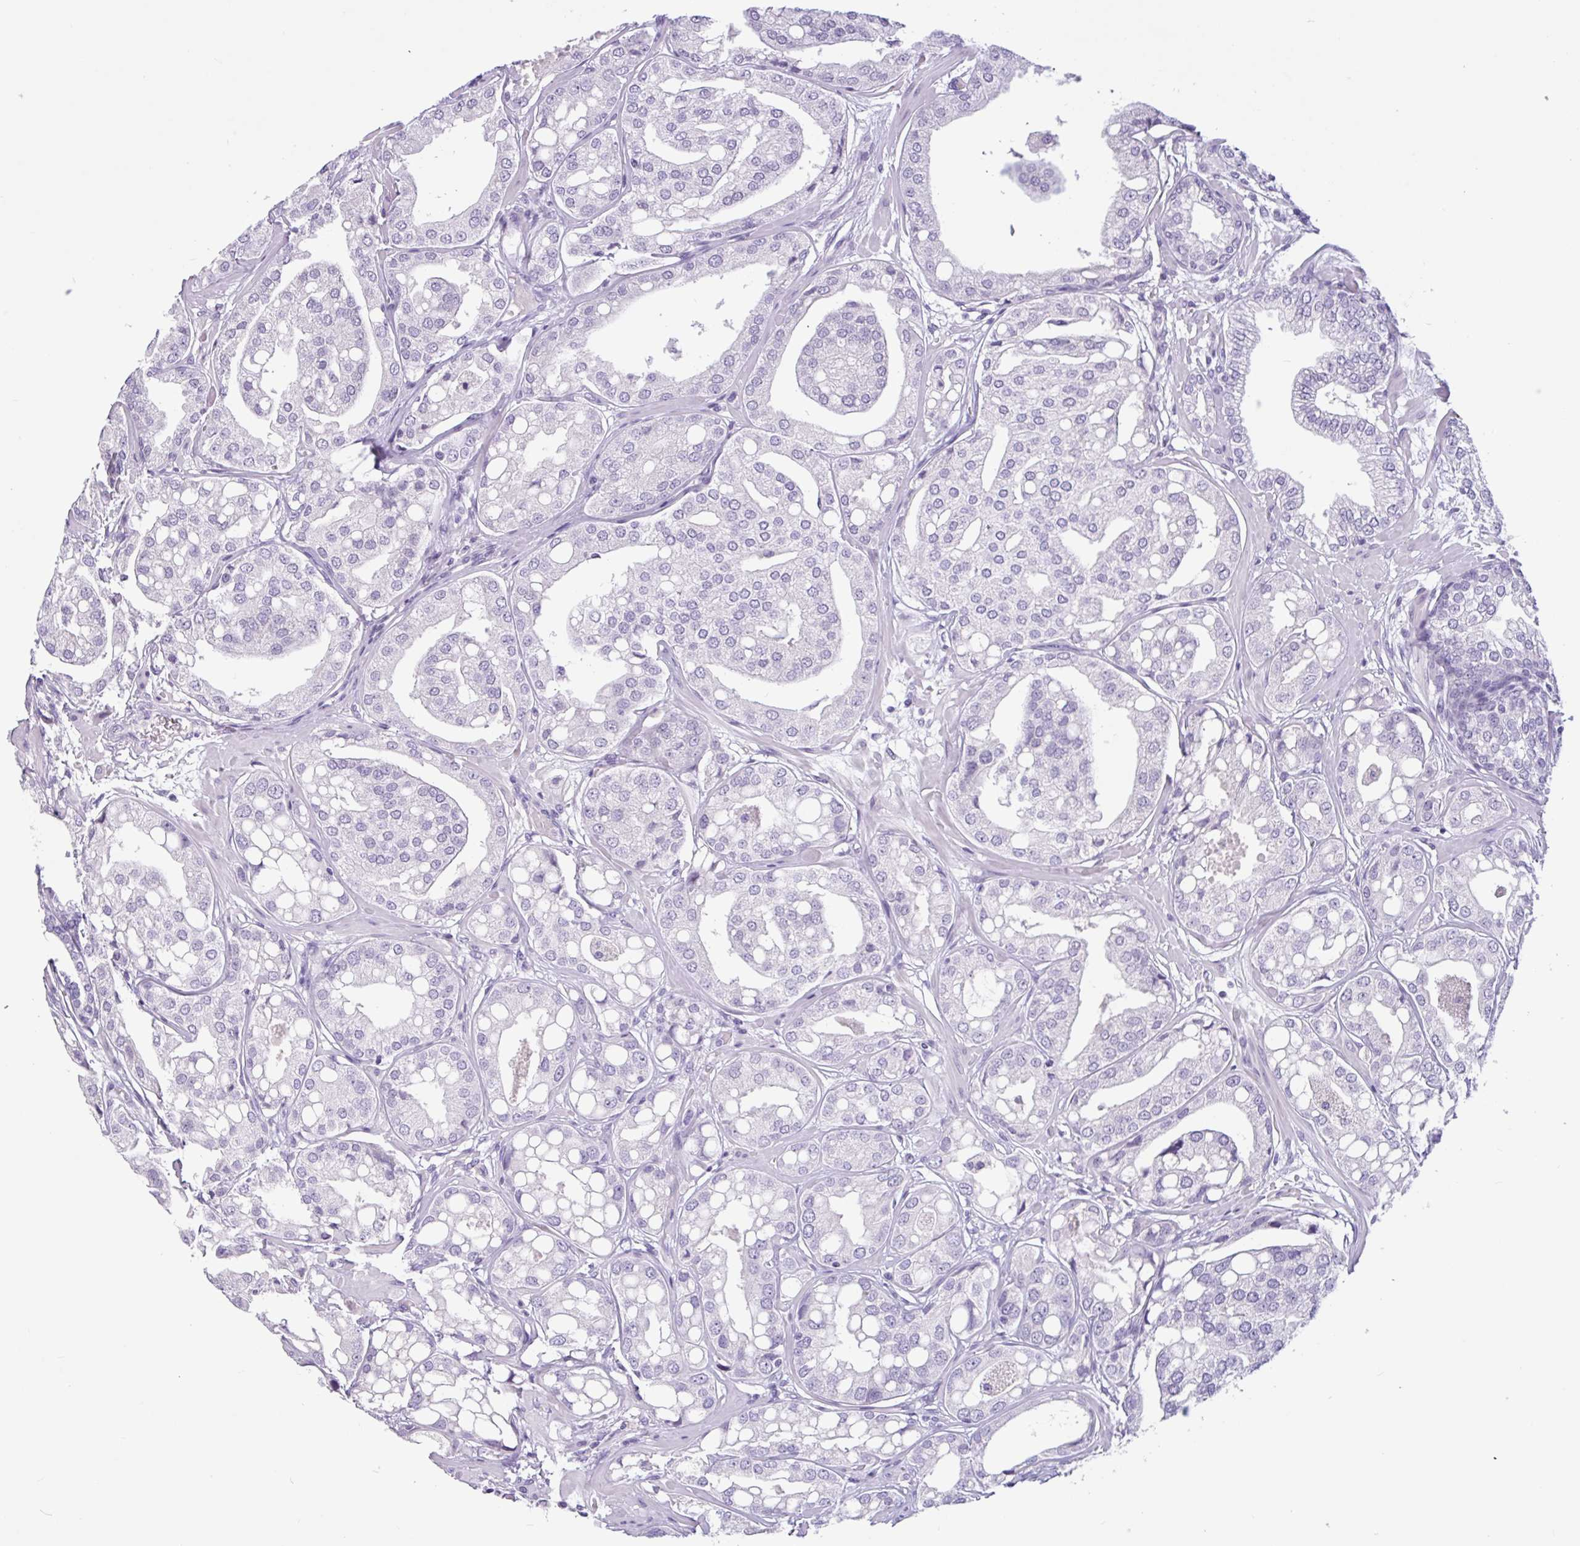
{"staining": {"intensity": "negative", "quantity": "none", "location": "none"}, "tissue": "renal cancer", "cell_type": "Tumor cells", "image_type": "cancer", "snomed": [{"axis": "morphology", "description": "Adenocarcinoma, NOS"}, {"axis": "topography", "description": "Urinary bladder"}], "caption": "This is an immunohistochemistry (IHC) histopathology image of renal cancer (adenocarcinoma). There is no expression in tumor cells.", "gene": "CTSE", "patient": {"sex": "male", "age": 61}}